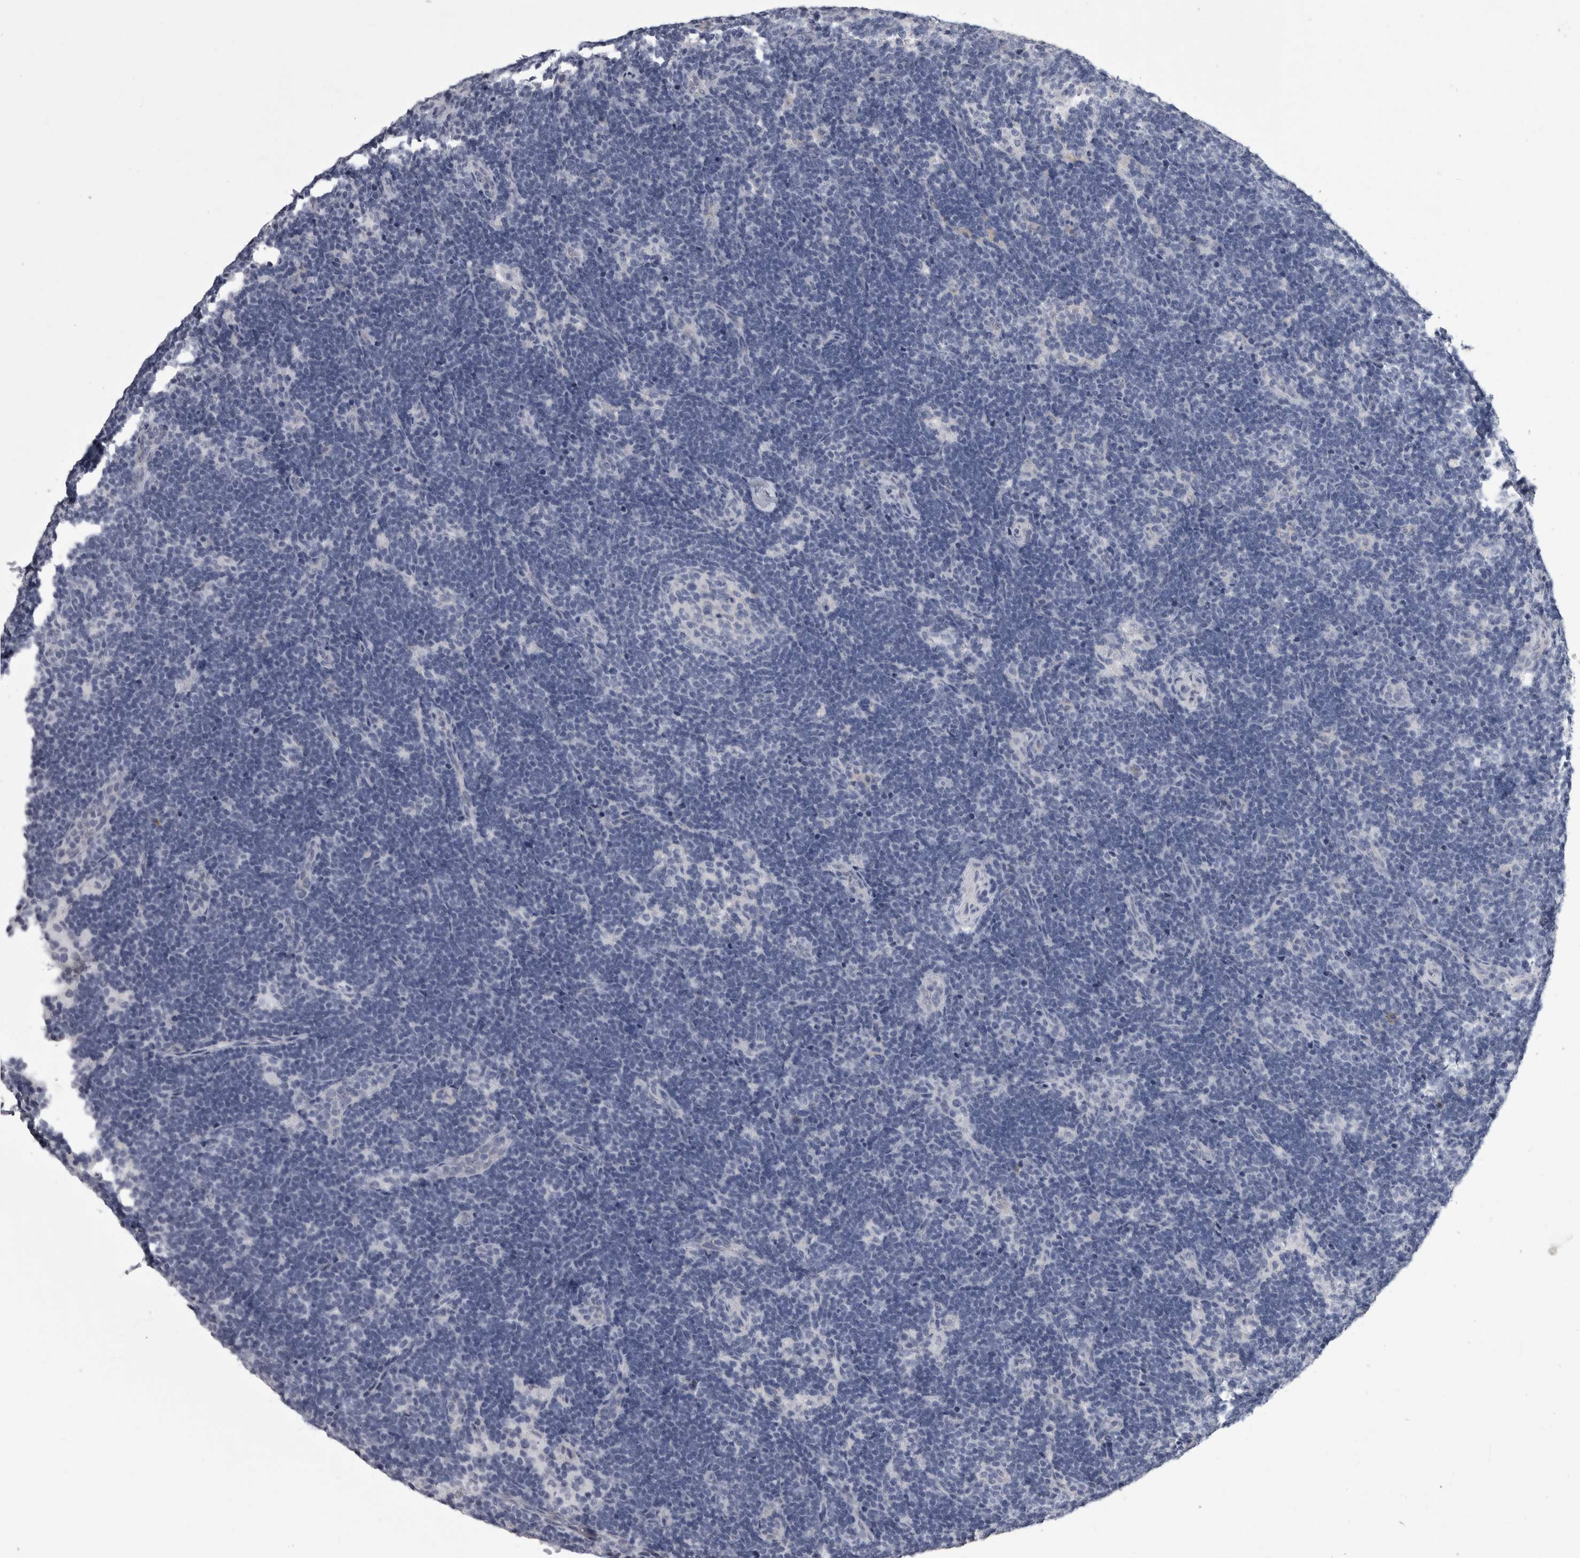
{"staining": {"intensity": "negative", "quantity": "none", "location": "none"}, "tissue": "lymph node", "cell_type": "Germinal center cells", "image_type": "normal", "snomed": [{"axis": "morphology", "description": "Normal tissue, NOS"}, {"axis": "topography", "description": "Lymph node"}], "caption": "Protein analysis of unremarkable lymph node demonstrates no significant expression in germinal center cells.", "gene": "AFMID", "patient": {"sex": "female", "age": 22}}